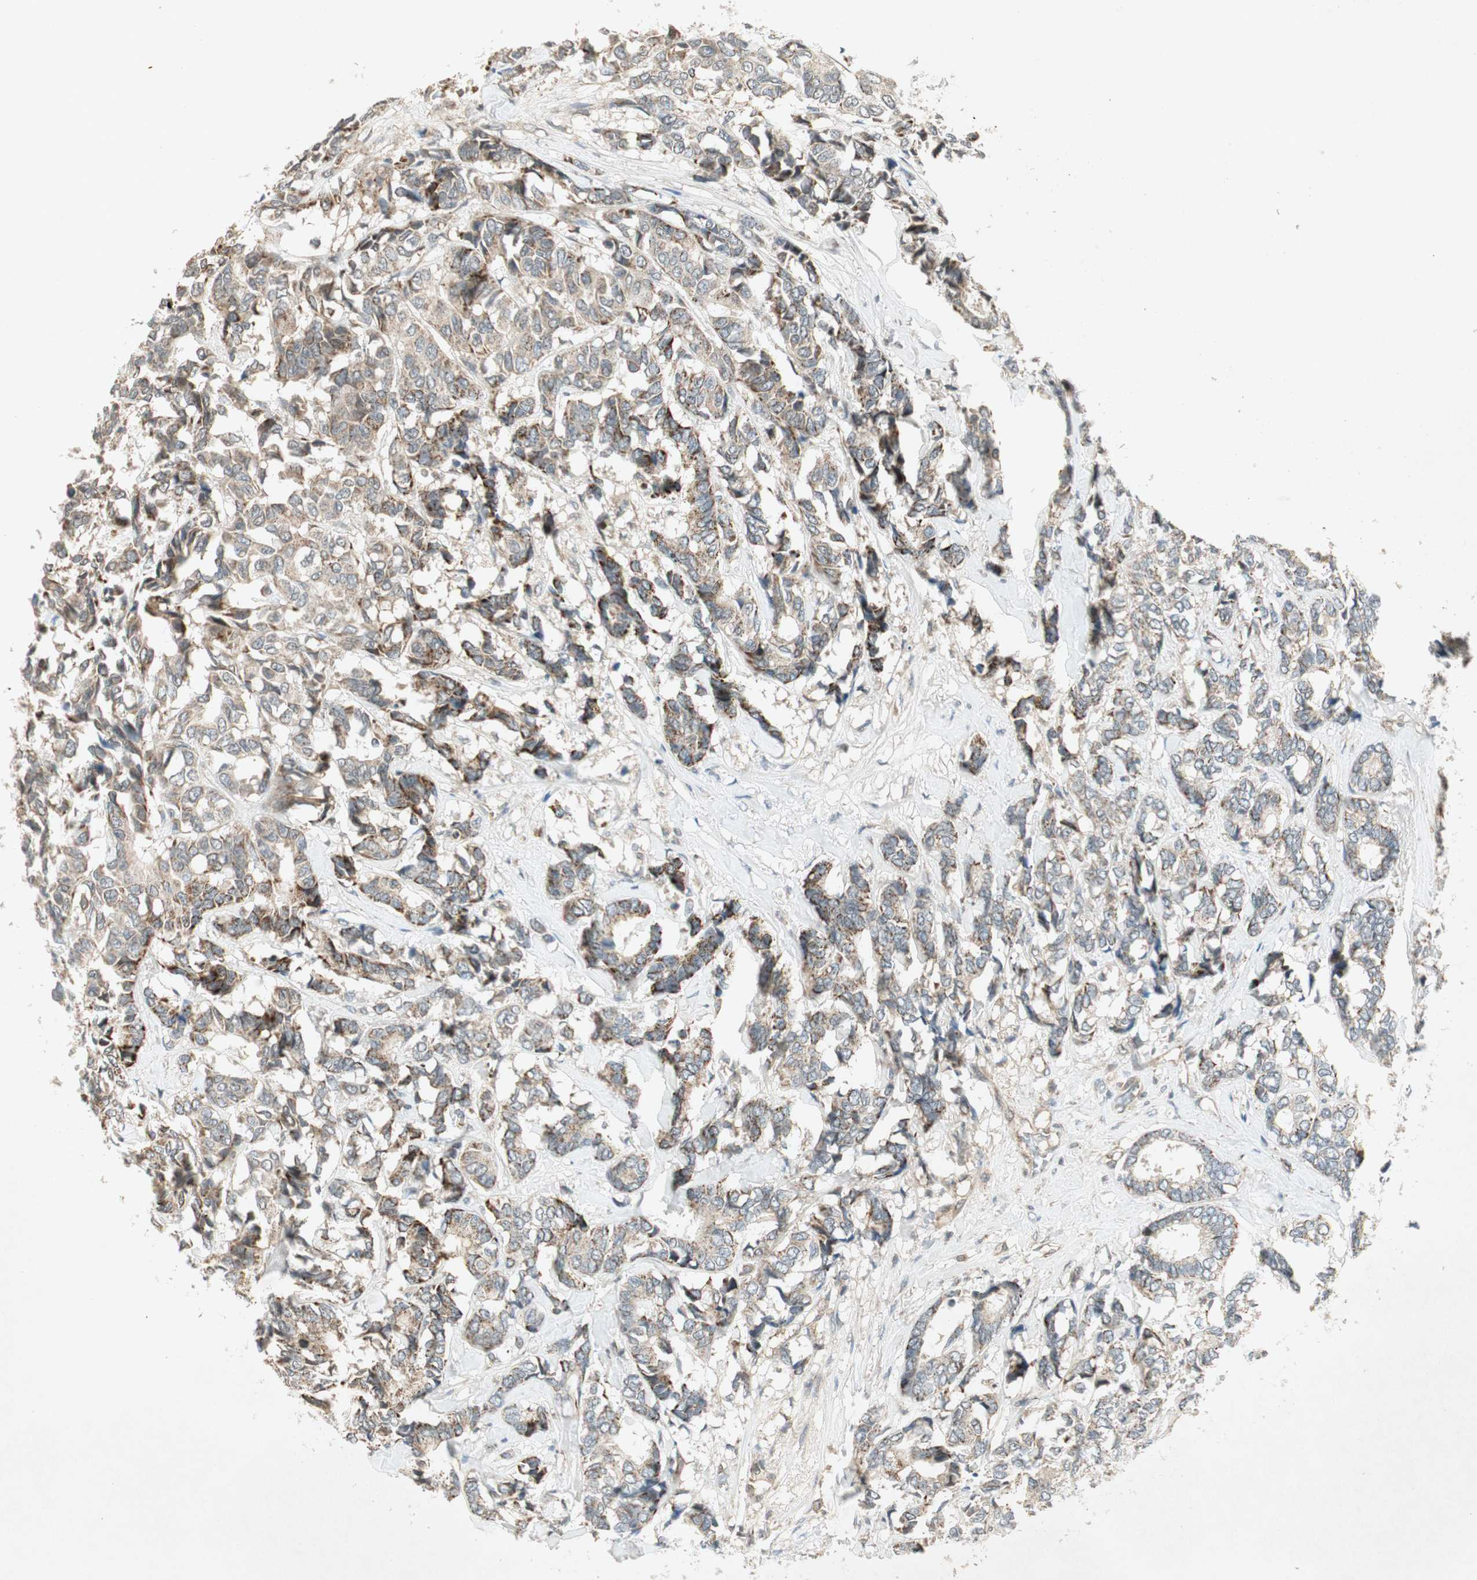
{"staining": {"intensity": "moderate", "quantity": ">75%", "location": "cytoplasmic/membranous"}, "tissue": "breast cancer", "cell_type": "Tumor cells", "image_type": "cancer", "snomed": [{"axis": "morphology", "description": "Duct carcinoma"}, {"axis": "topography", "description": "Breast"}], "caption": "An immunohistochemistry (IHC) image of neoplastic tissue is shown. Protein staining in brown shows moderate cytoplasmic/membranous positivity in breast infiltrating ductal carcinoma within tumor cells.", "gene": "USP2", "patient": {"sex": "female", "age": 87}}